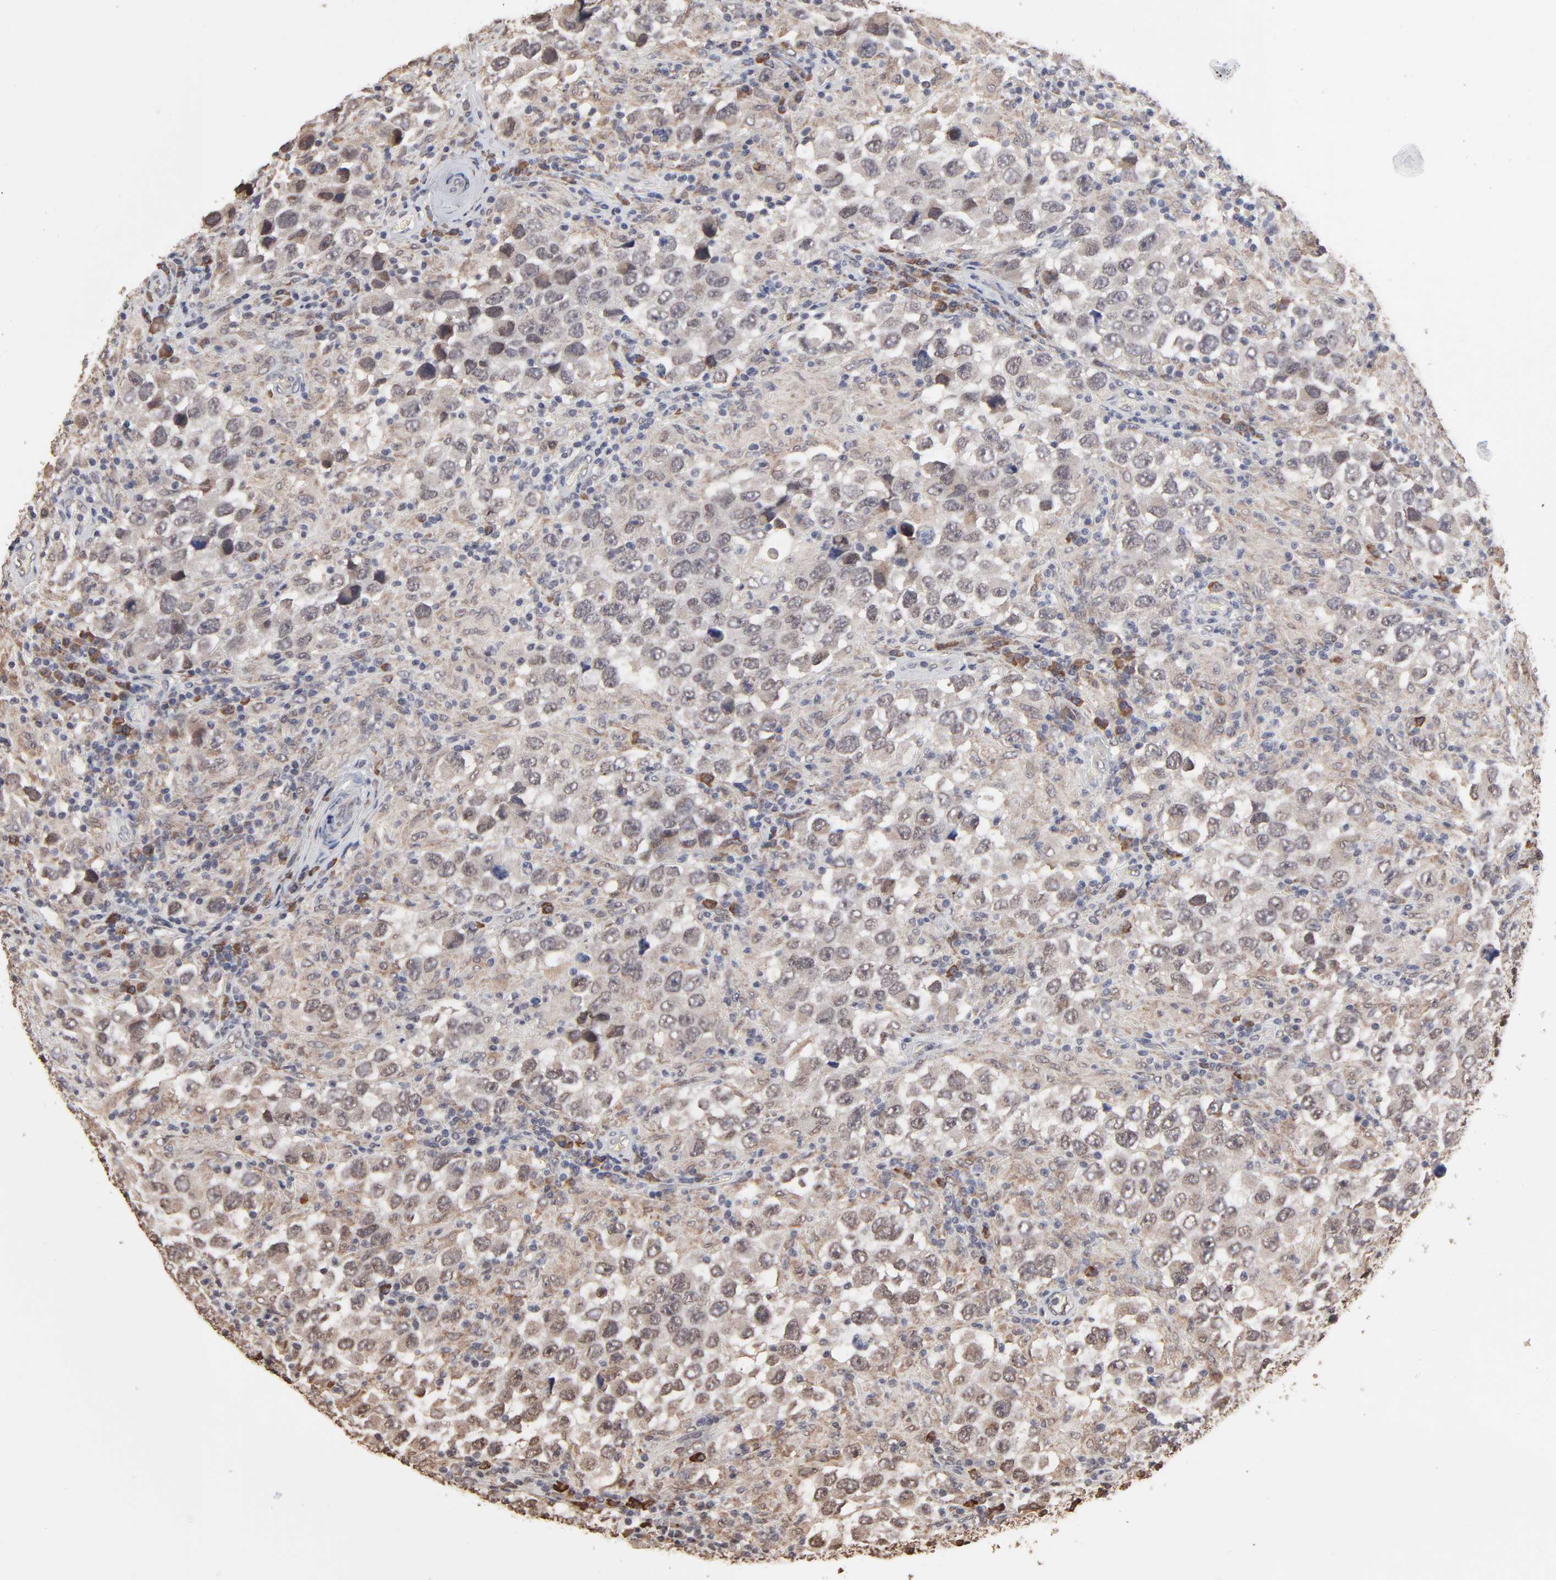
{"staining": {"intensity": "moderate", "quantity": "25%-75%", "location": "cytoplasmic/membranous"}, "tissue": "testis cancer", "cell_type": "Tumor cells", "image_type": "cancer", "snomed": [{"axis": "morphology", "description": "Carcinoma, Embryonal, NOS"}, {"axis": "topography", "description": "Testis"}], "caption": "The micrograph exhibits staining of testis embryonal carcinoma, revealing moderate cytoplasmic/membranous protein expression (brown color) within tumor cells. The staining was performed using DAB (3,3'-diaminobenzidine), with brown indicating positive protein expression. Nuclei are stained blue with hematoxylin.", "gene": "CHM", "patient": {"sex": "male", "age": 21}}